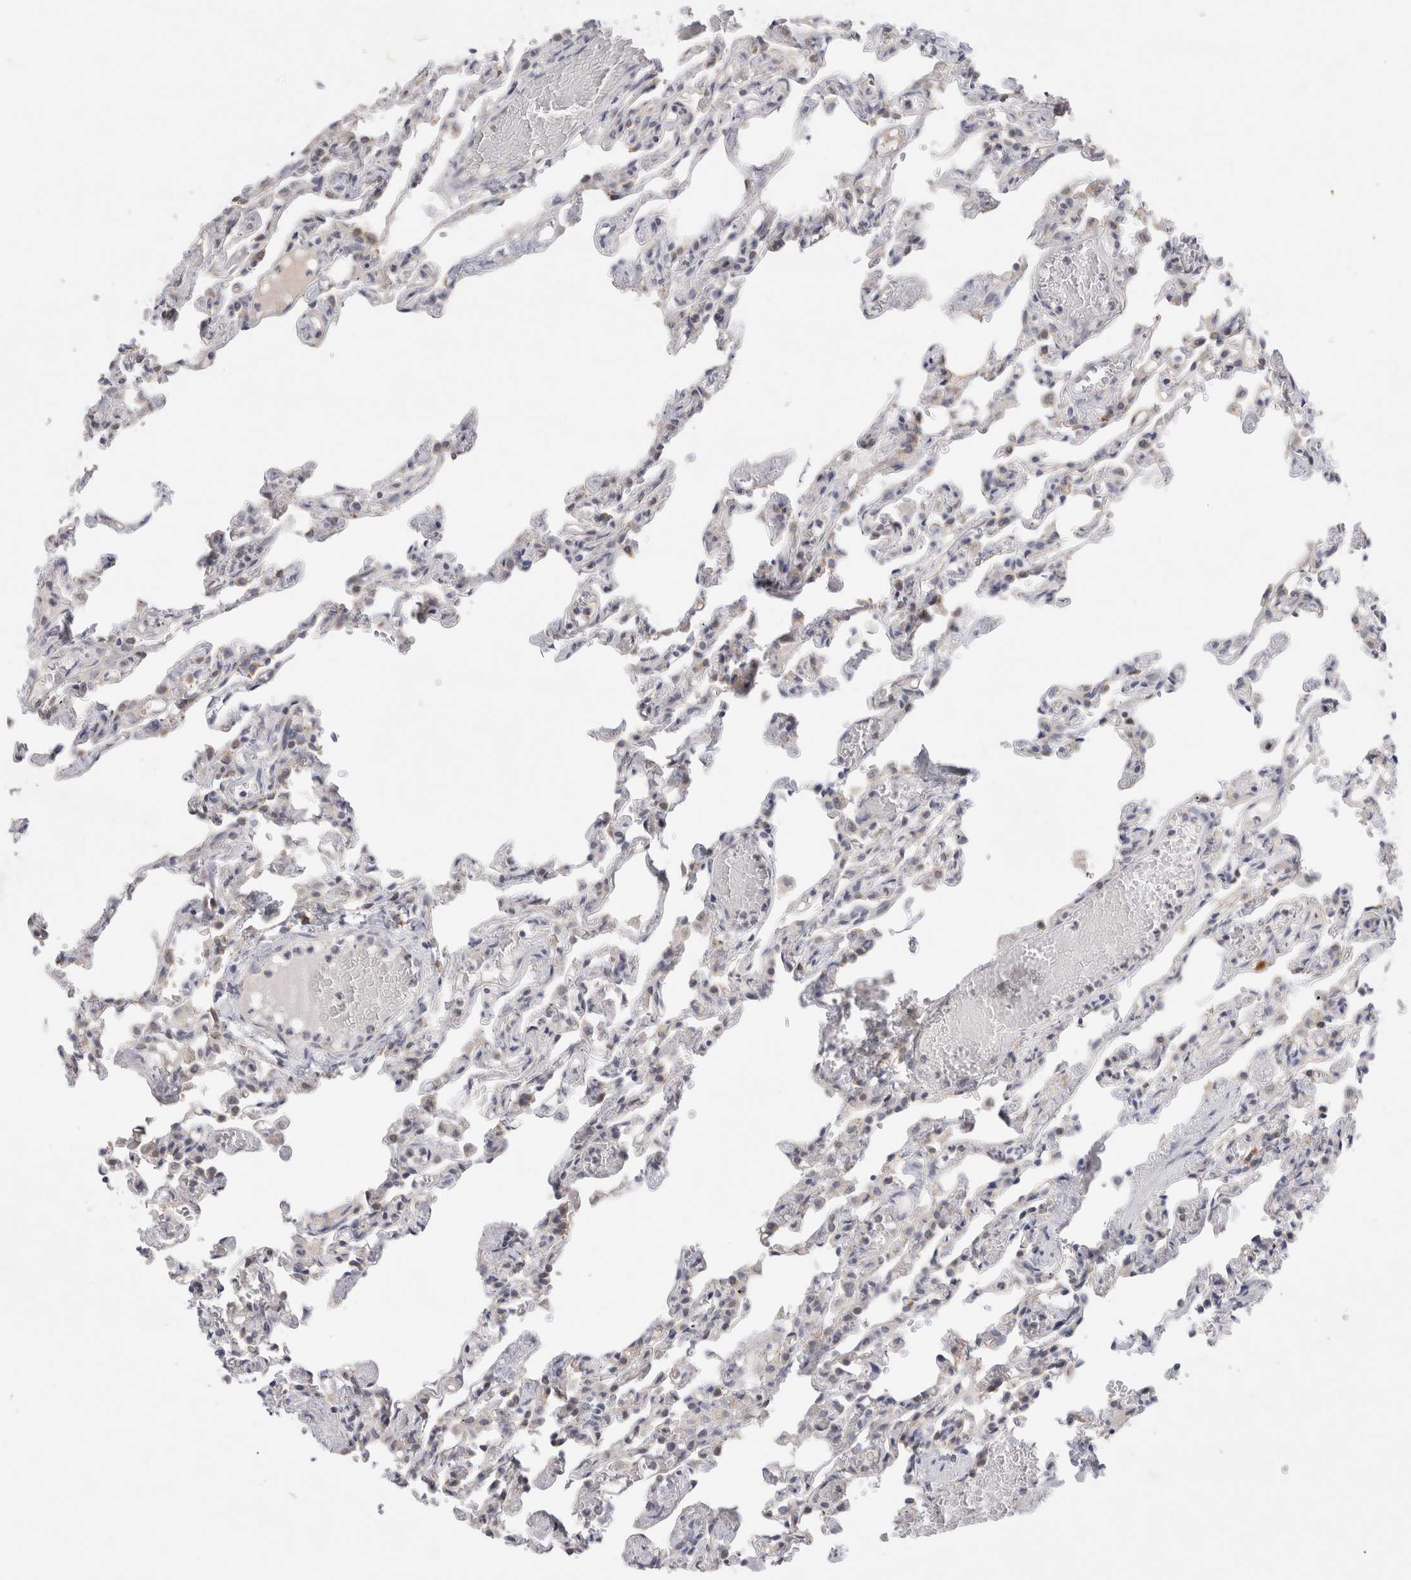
{"staining": {"intensity": "weak", "quantity": "<25%", "location": "cytoplasmic/membranous"}, "tissue": "lung", "cell_type": "Alveolar cells", "image_type": "normal", "snomed": [{"axis": "morphology", "description": "Normal tissue, NOS"}, {"axis": "topography", "description": "Lung"}], "caption": "High power microscopy image of an IHC histopathology image of normal lung, revealing no significant staining in alveolar cells.", "gene": "NEDD4L", "patient": {"sex": "male", "age": 21}}